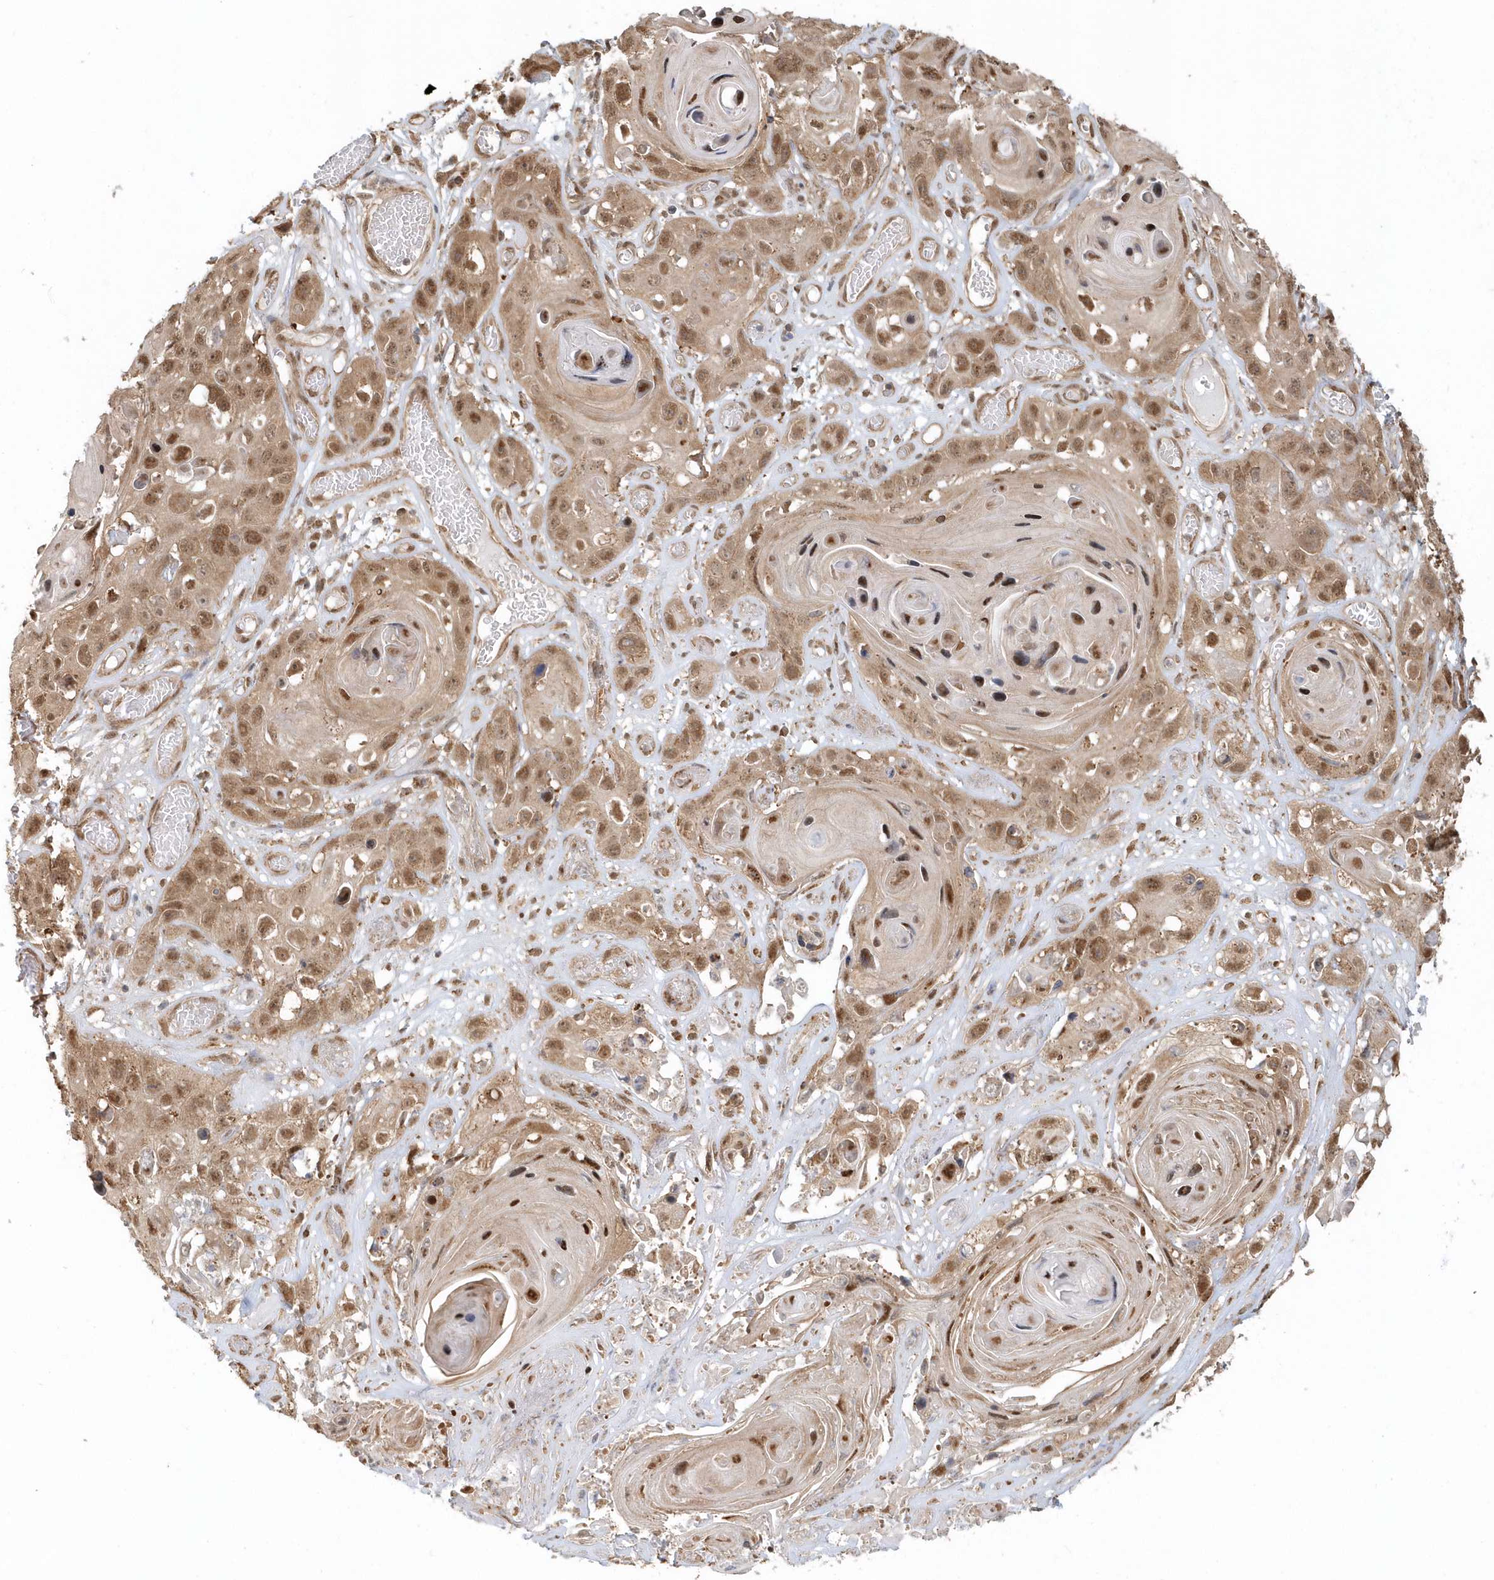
{"staining": {"intensity": "moderate", "quantity": ">75%", "location": "nuclear"}, "tissue": "skin cancer", "cell_type": "Tumor cells", "image_type": "cancer", "snomed": [{"axis": "morphology", "description": "Squamous cell carcinoma, NOS"}, {"axis": "topography", "description": "Skin"}], "caption": "Approximately >75% of tumor cells in squamous cell carcinoma (skin) exhibit moderate nuclear protein positivity as visualized by brown immunohistochemical staining.", "gene": "PSMD6", "patient": {"sex": "male", "age": 55}}